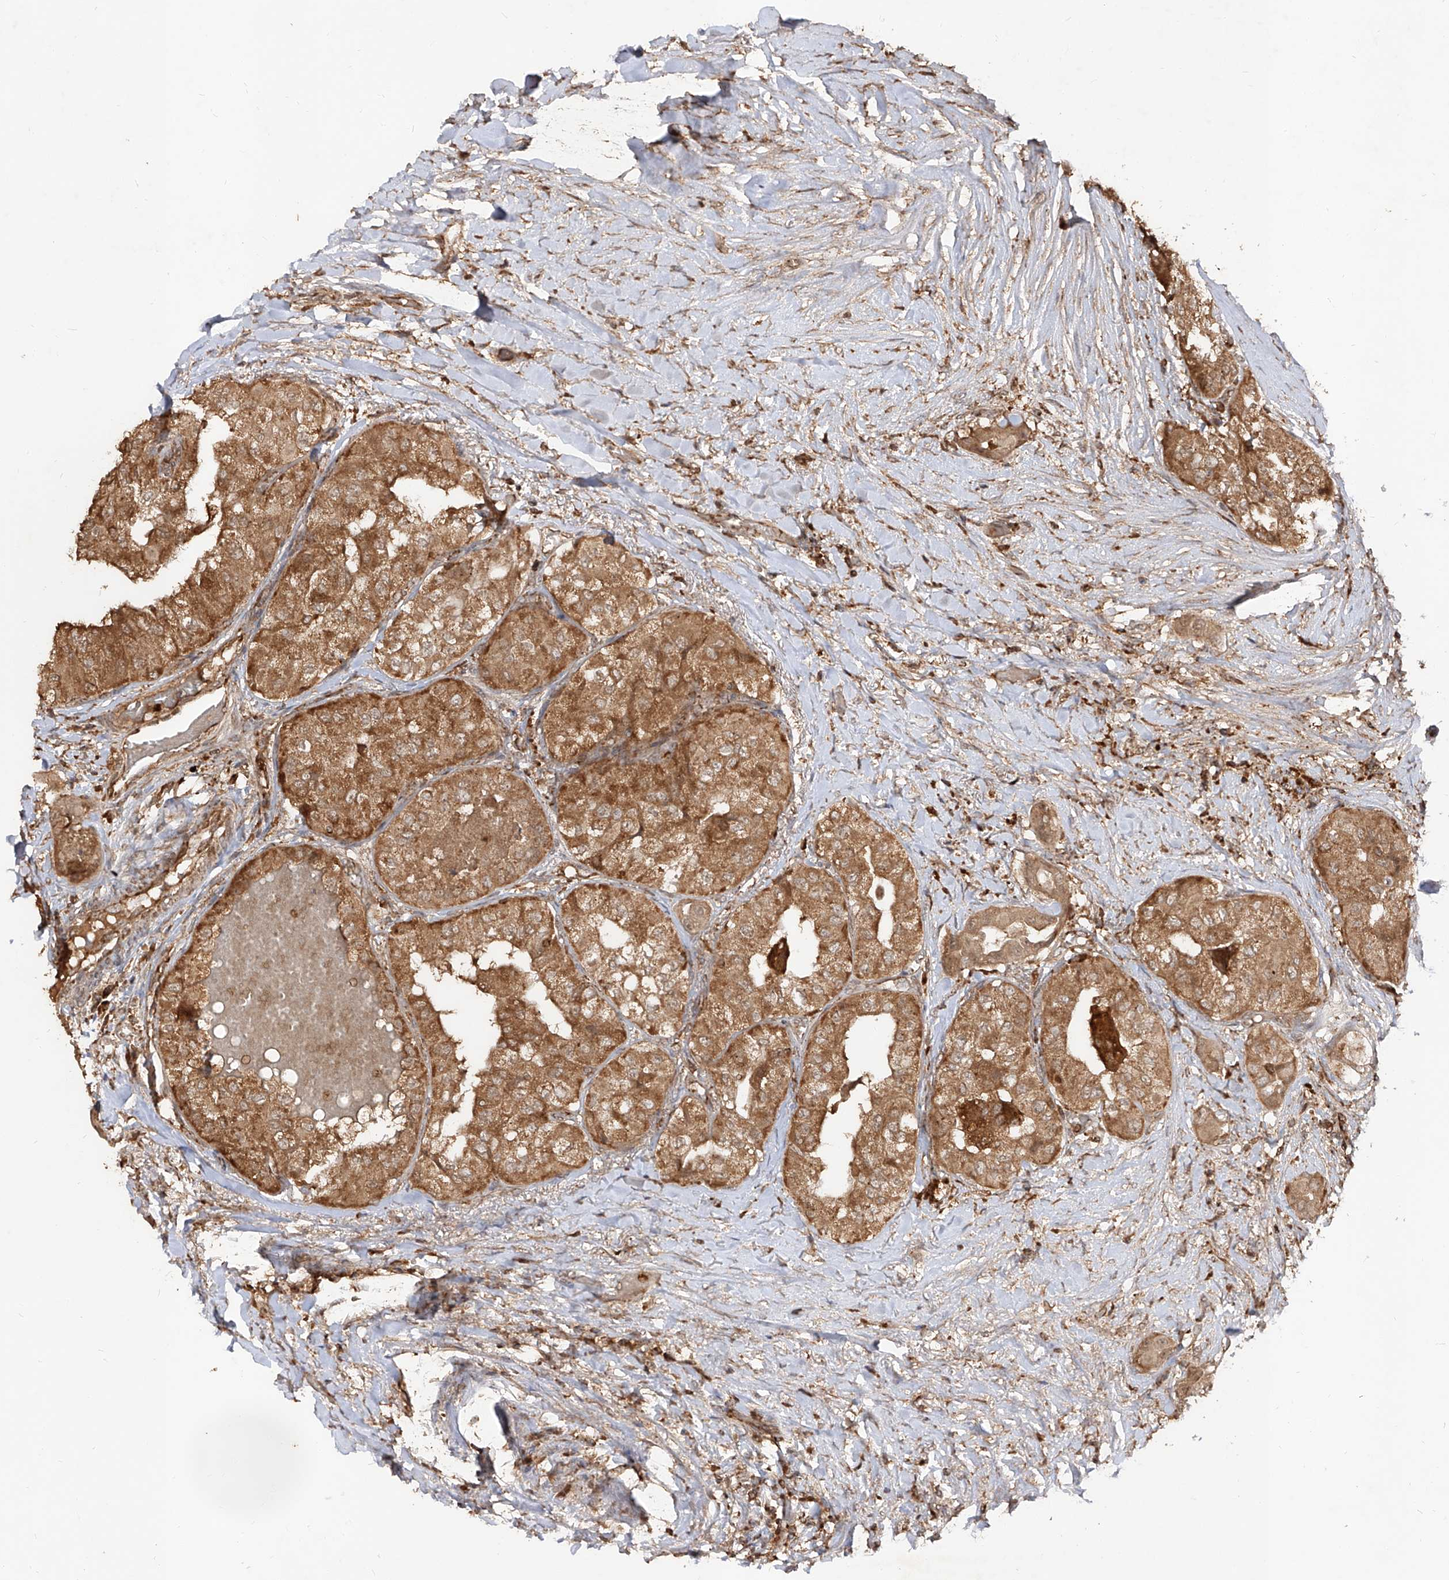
{"staining": {"intensity": "strong", "quantity": ">75%", "location": "cytoplasmic/membranous"}, "tissue": "thyroid cancer", "cell_type": "Tumor cells", "image_type": "cancer", "snomed": [{"axis": "morphology", "description": "Papillary adenocarcinoma, NOS"}, {"axis": "topography", "description": "Thyroid gland"}], "caption": "Immunohistochemical staining of papillary adenocarcinoma (thyroid) reveals strong cytoplasmic/membranous protein positivity in about >75% of tumor cells.", "gene": "AIM2", "patient": {"sex": "female", "age": 59}}